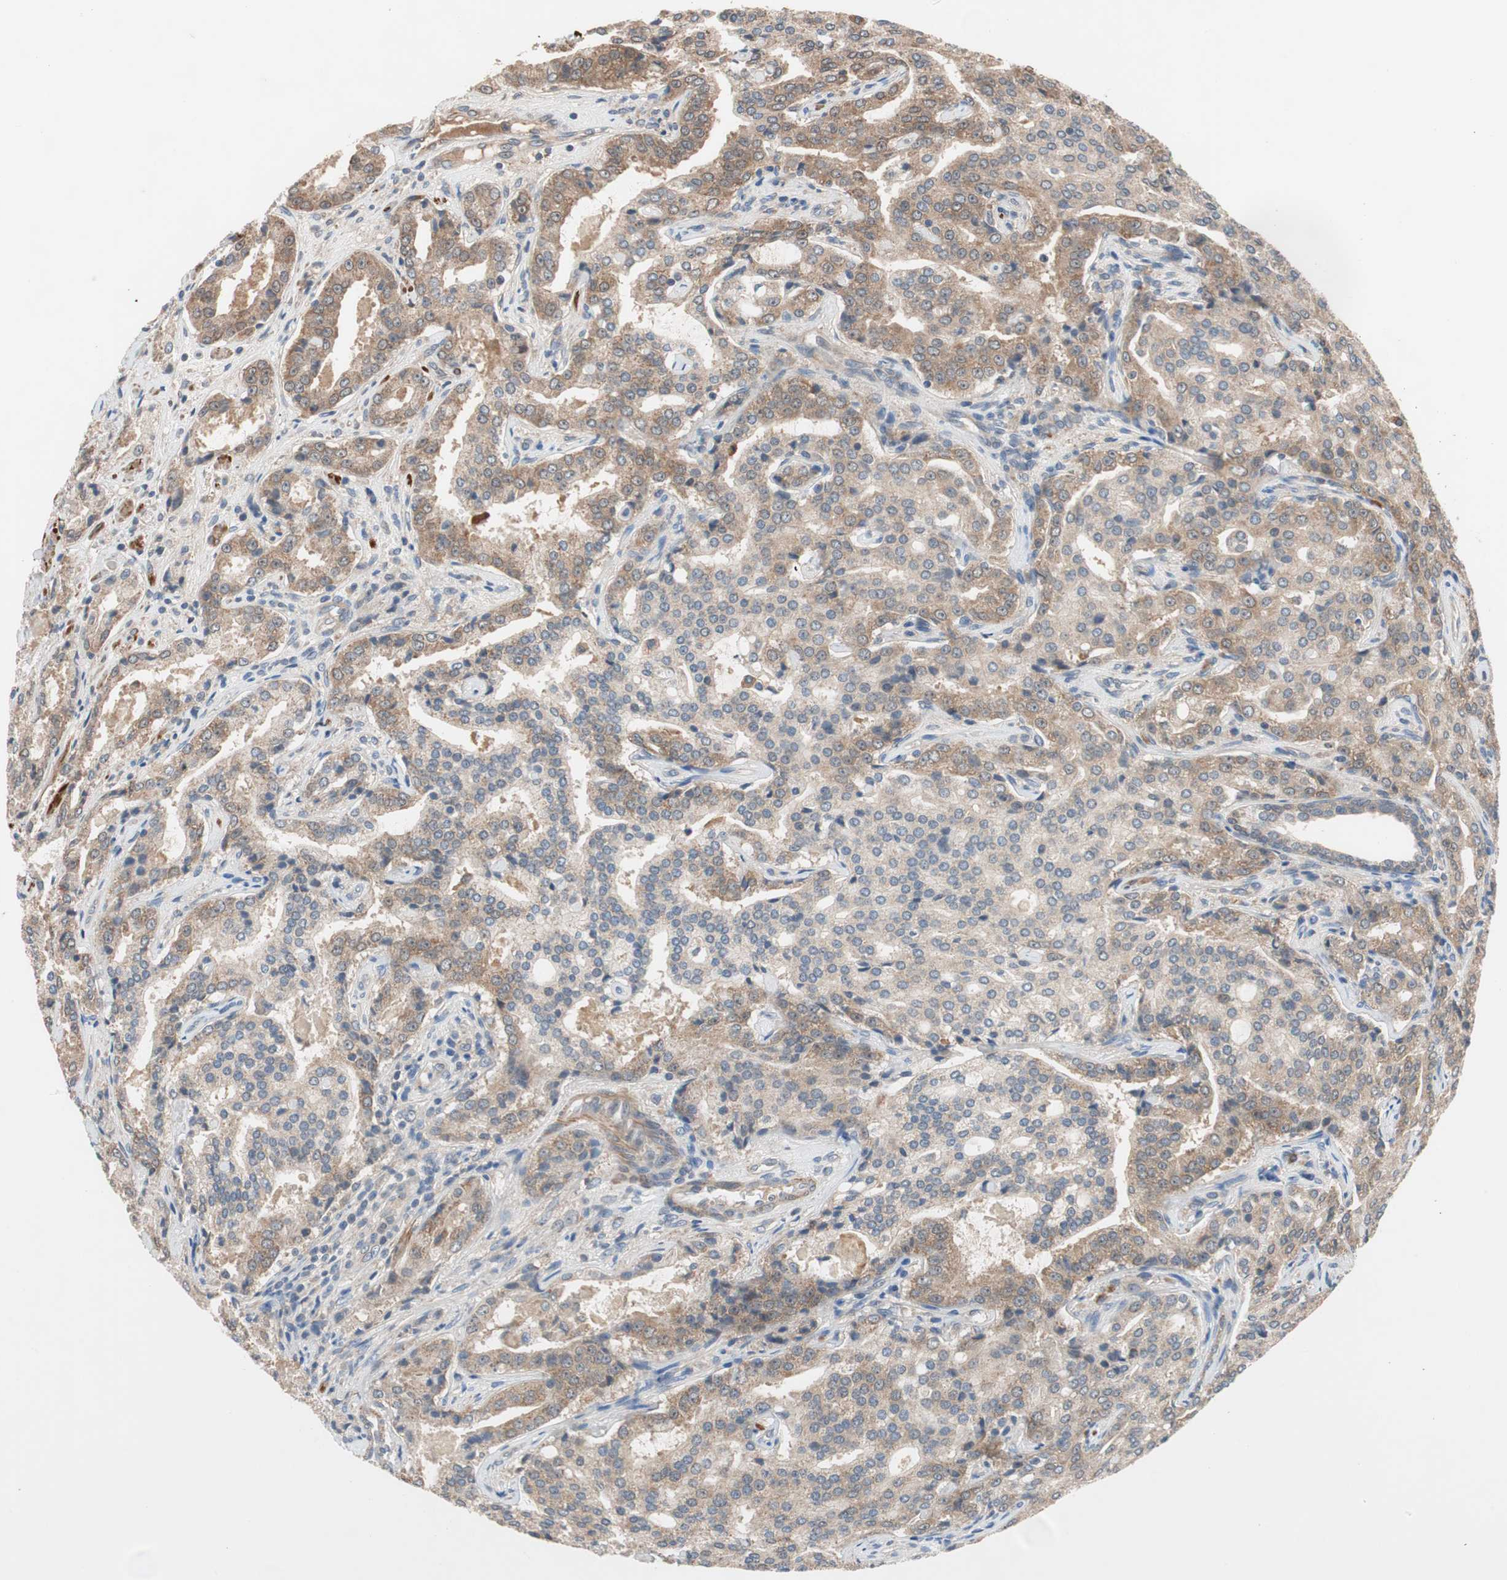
{"staining": {"intensity": "moderate", "quantity": ">75%", "location": "cytoplasmic/membranous"}, "tissue": "prostate cancer", "cell_type": "Tumor cells", "image_type": "cancer", "snomed": [{"axis": "morphology", "description": "Adenocarcinoma, High grade"}, {"axis": "topography", "description": "Prostate"}], "caption": "Approximately >75% of tumor cells in human prostate adenocarcinoma (high-grade) show moderate cytoplasmic/membranous protein staining as visualized by brown immunohistochemical staining.", "gene": "HMBS", "patient": {"sex": "male", "age": 72}}